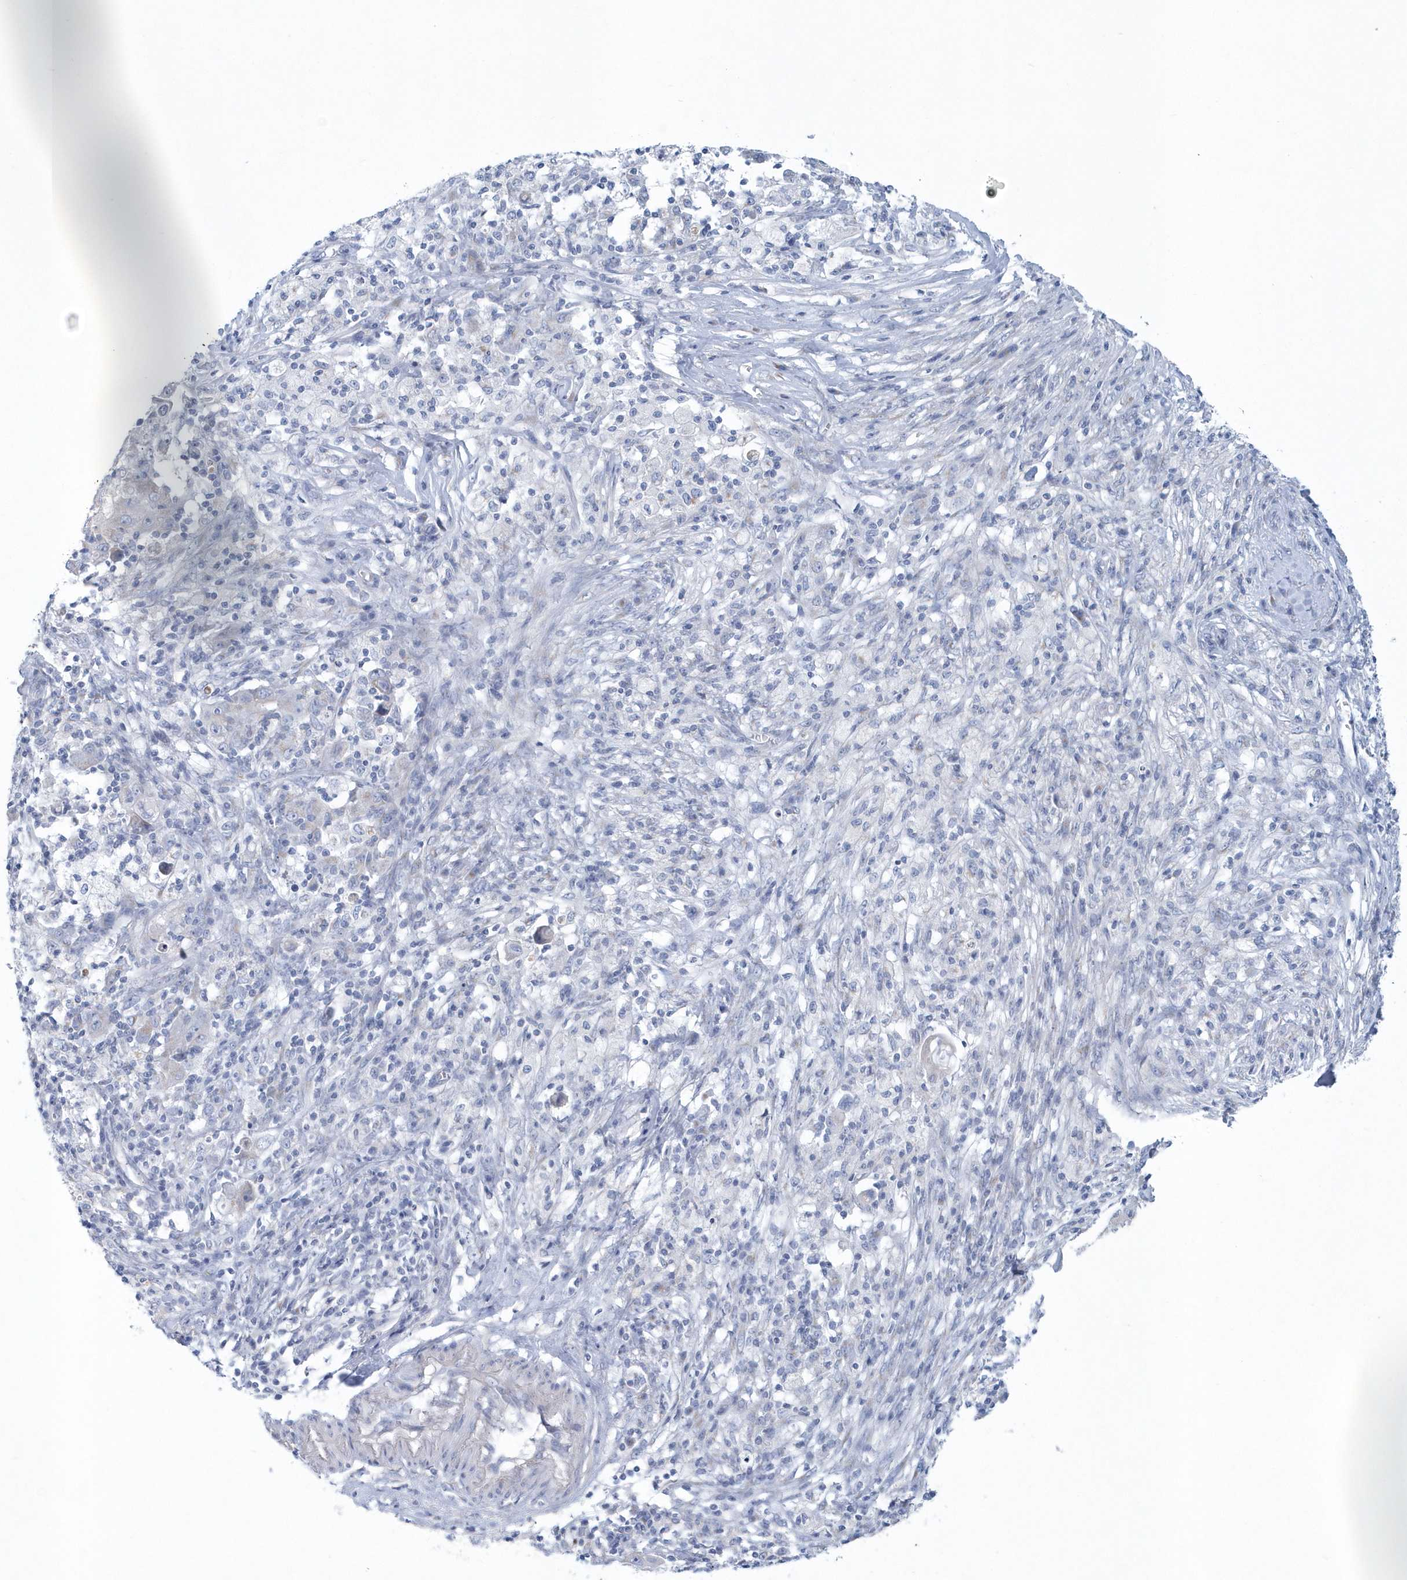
{"staining": {"intensity": "negative", "quantity": "none", "location": "none"}, "tissue": "ovarian cancer", "cell_type": "Tumor cells", "image_type": "cancer", "snomed": [{"axis": "morphology", "description": "Carcinoma, endometroid"}, {"axis": "topography", "description": "Ovary"}], "caption": "Immunohistochemistry of human ovarian endometroid carcinoma reveals no positivity in tumor cells.", "gene": "SPATA18", "patient": {"sex": "female", "age": 42}}